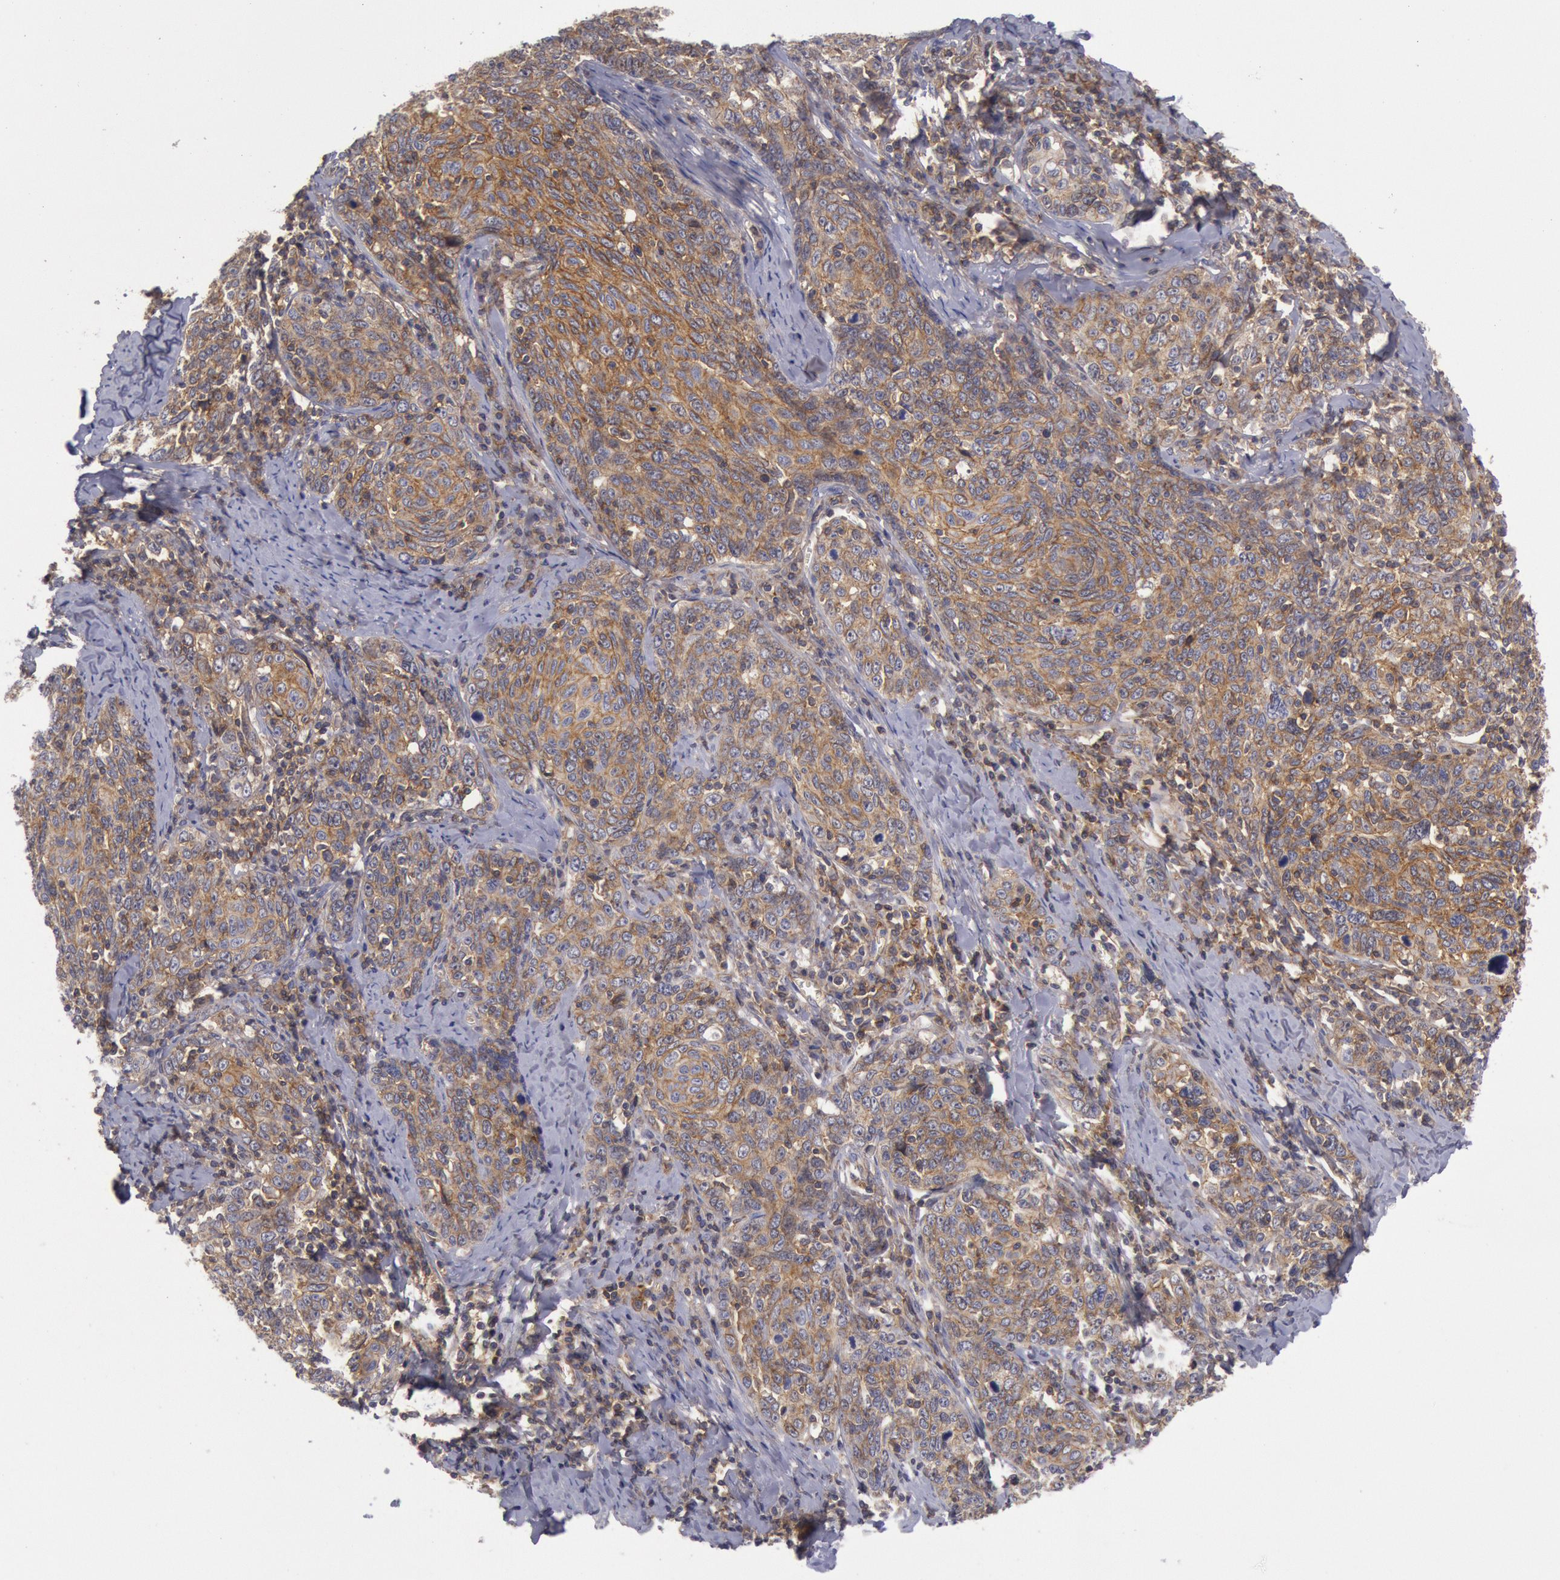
{"staining": {"intensity": "moderate", "quantity": ">75%", "location": "cytoplasmic/membranous"}, "tissue": "cervical cancer", "cell_type": "Tumor cells", "image_type": "cancer", "snomed": [{"axis": "morphology", "description": "Squamous cell carcinoma, NOS"}, {"axis": "topography", "description": "Cervix"}], "caption": "Cervical cancer (squamous cell carcinoma) was stained to show a protein in brown. There is medium levels of moderate cytoplasmic/membranous positivity in approximately >75% of tumor cells. (DAB IHC with brightfield microscopy, high magnification).", "gene": "STX4", "patient": {"sex": "female", "age": 41}}